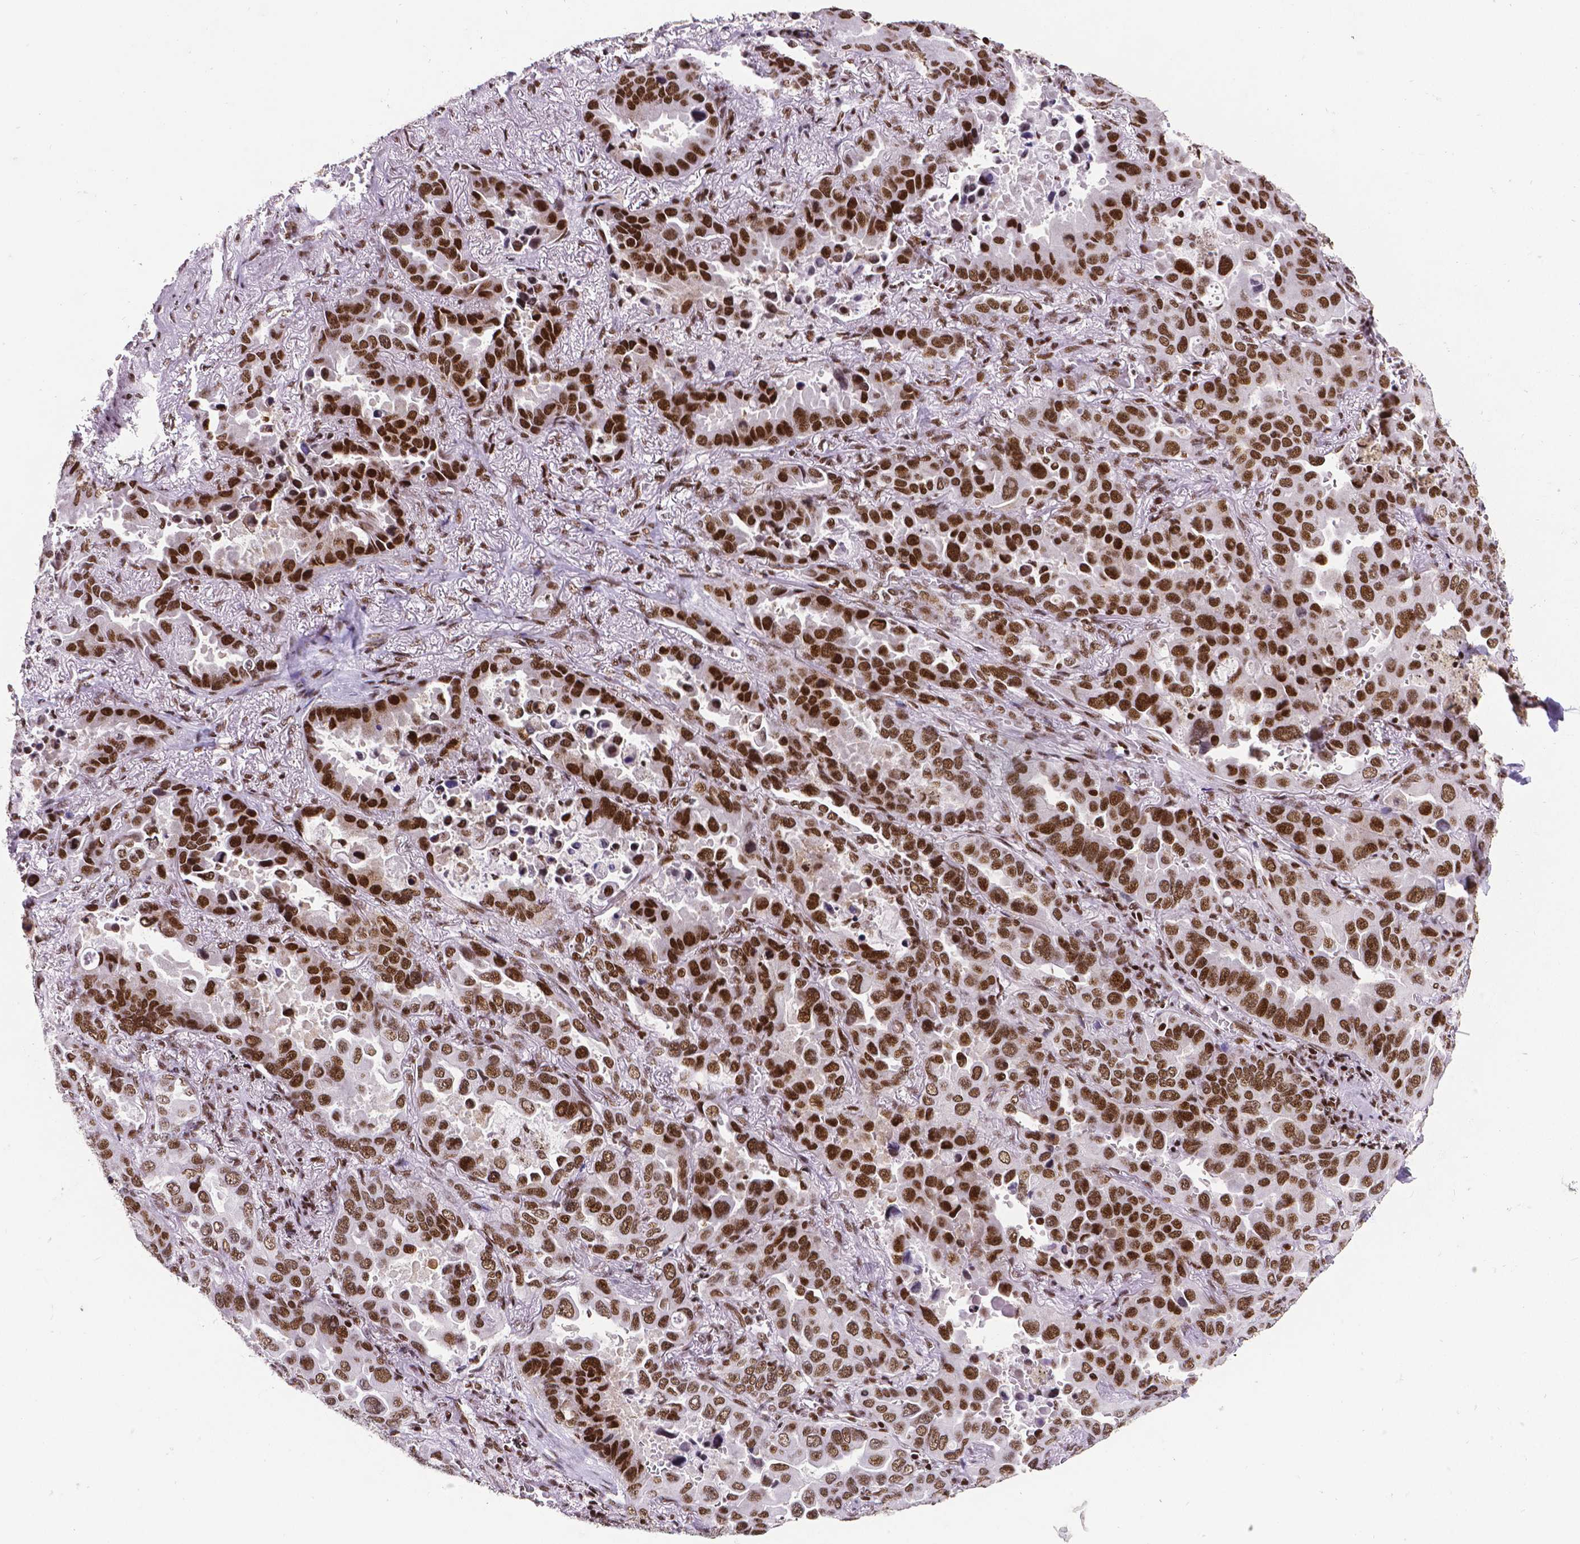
{"staining": {"intensity": "strong", "quantity": ">75%", "location": "nuclear"}, "tissue": "lung cancer", "cell_type": "Tumor cells", "image_type": "cancer", "snomed": [{"axis": "morphology", "description": "Adenocarcinoma, NOS"}, {"axis": "topography", "description": "Lung"}], "caption": "The image demonstrates a brown stain indicating the presence of a protein in the nuclear of tumor cells in lung adenocarcinoma.", "gene": "CTCF", "patient": {"sex": "male", "age": 64}}